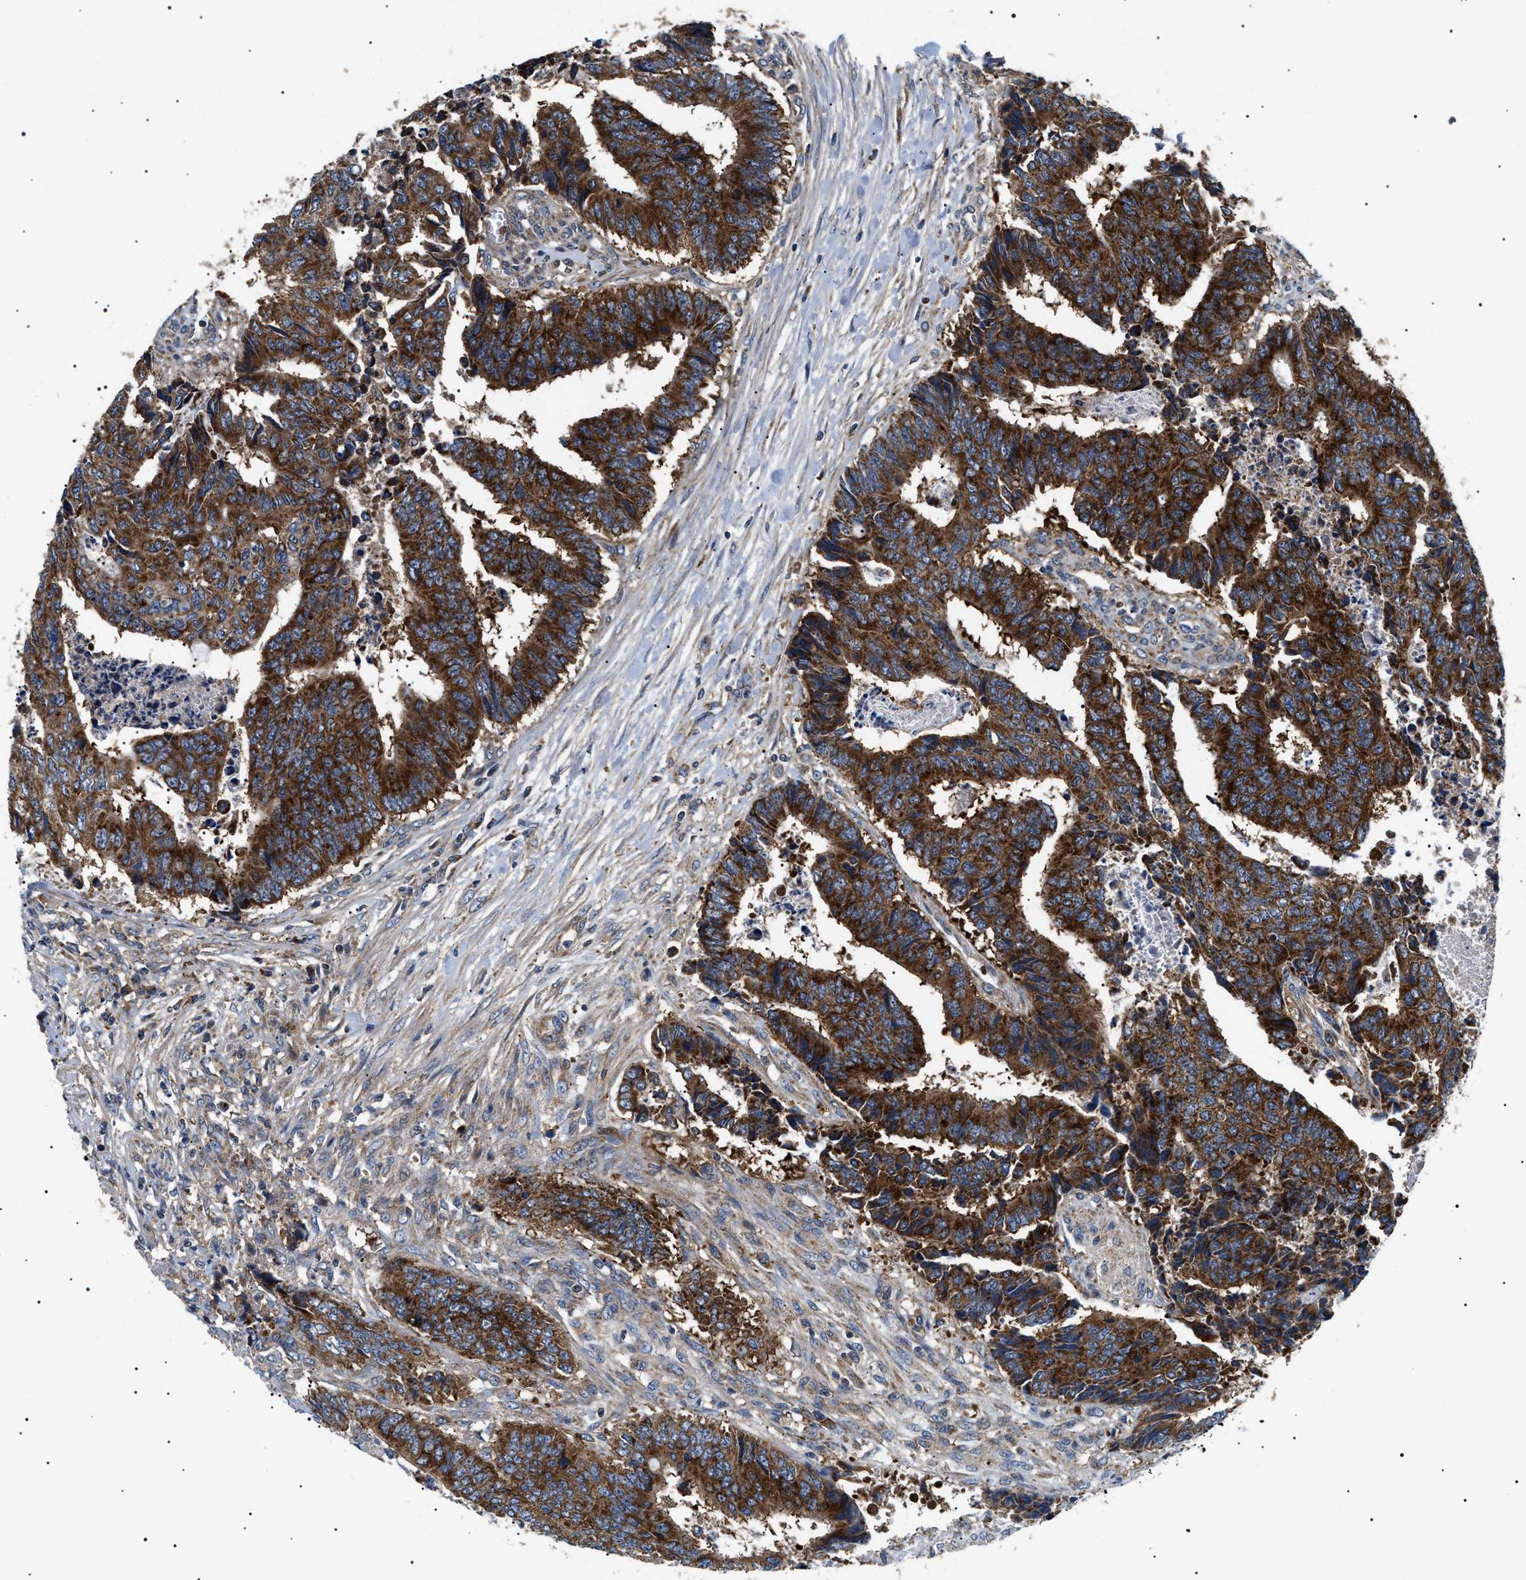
{"staining": {"intensity": "strong", "quantity": ">75%", "location": "cytoplasmic/membranous"}, "tissue": "colorectal cancer", "cell_type": "Tumor cells", "image_type": "cancer", "snomed": [{"axis": "morphology", "description": "Adenocarcinoma, NOS"}, {"axis": "topography", "description": "Rectum"}], "caption": "Colorectal cancer tissue displays strong cytoplasmic/membranous staining in approximately >75% of tumor cells", "gene": "OXSM", "patient": {"sex": "male", "age": 84}}